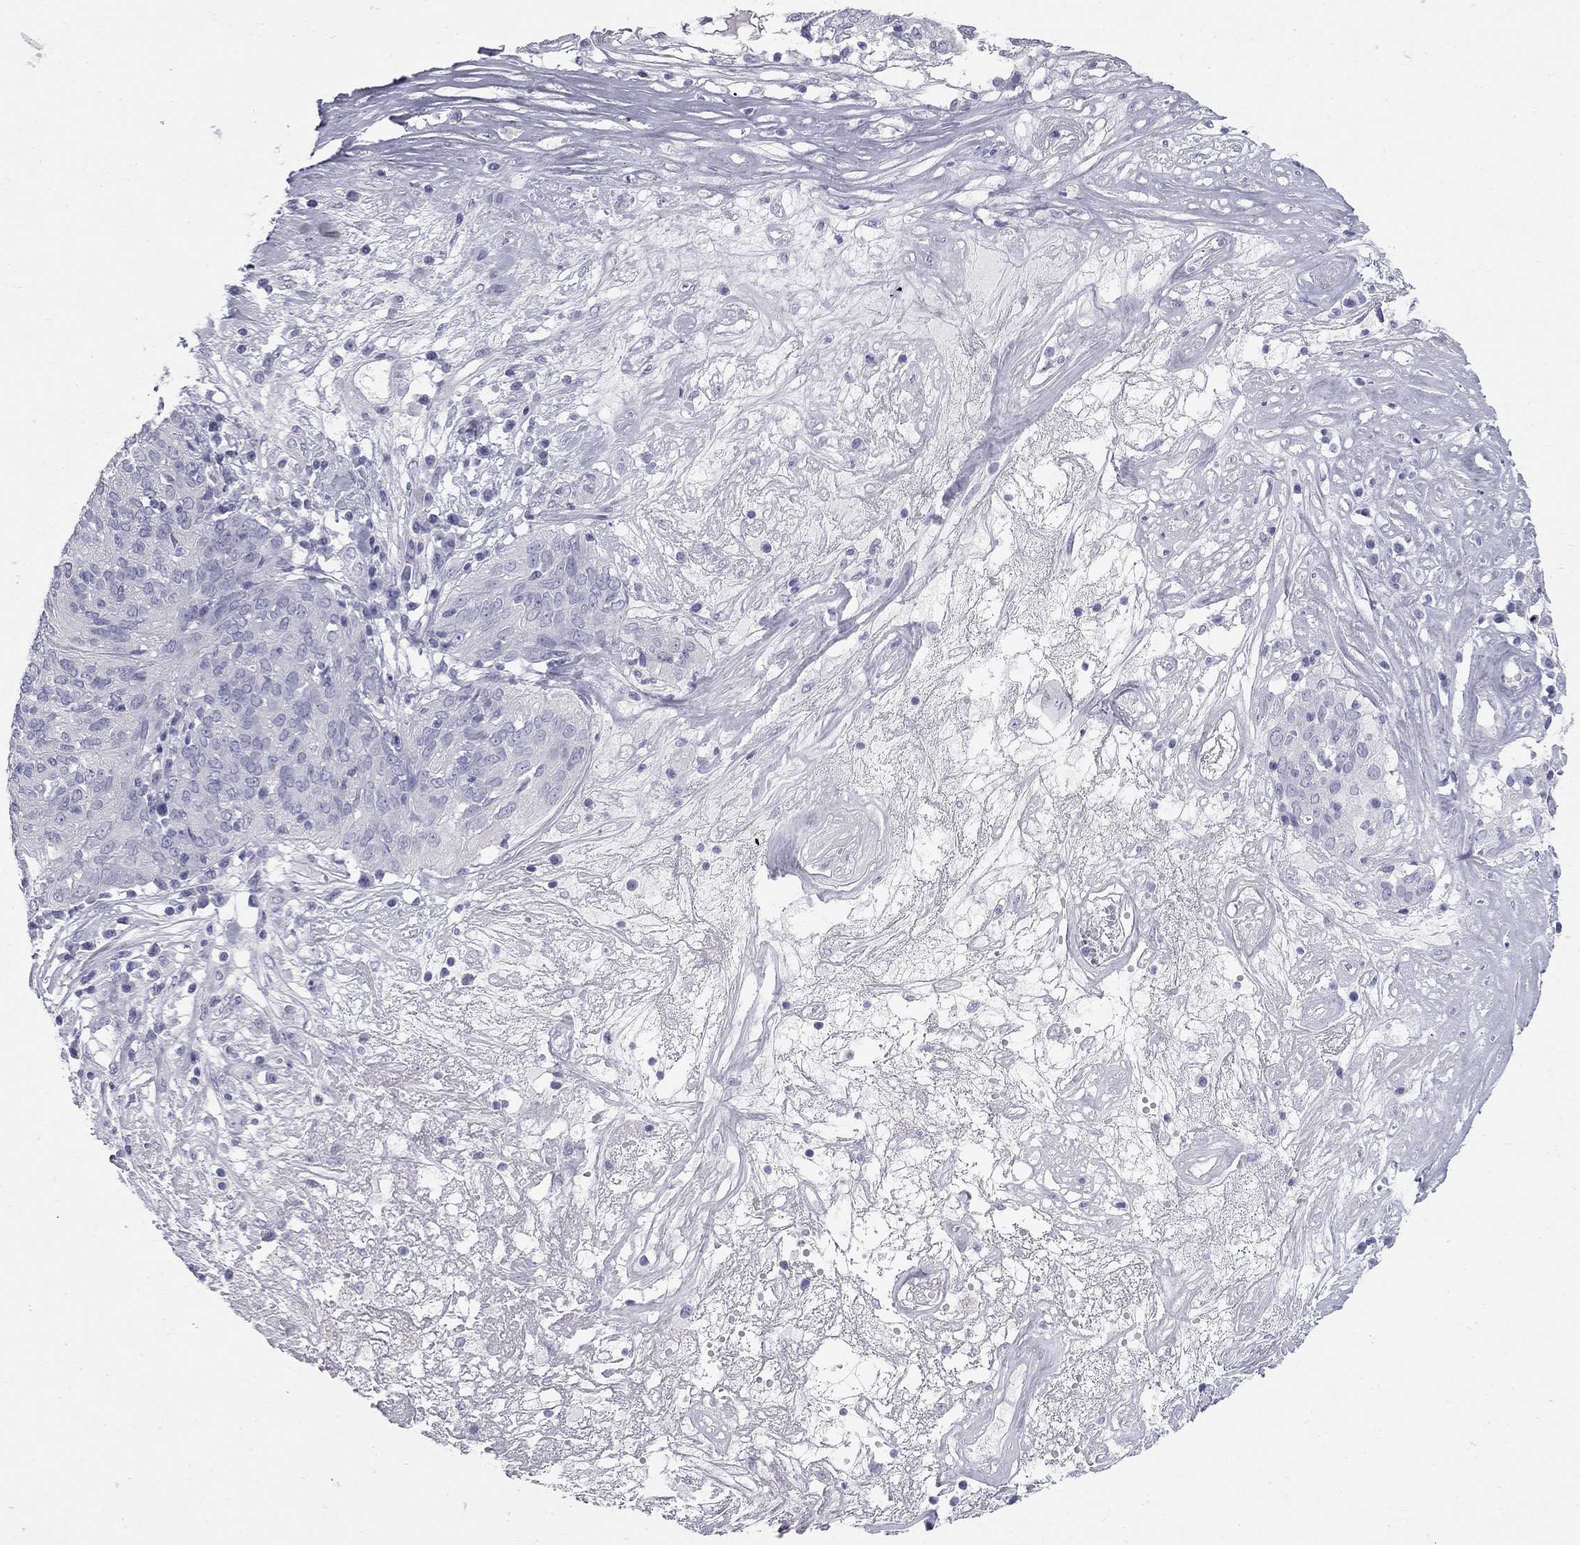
{"staining": {"intensity": "negative", "quantity": "none", "location": "none"}, "tissue": "ovarian cancer", "cell_type": "Tumor cells", "image_type": "cancer", "snomed": [{"axis": "morphology", "description": "Carcinoma, endometroid"}, {"axis": "topography", "description": "Ovary"}], "caption": "Immunohistochemical staining of endometroid carcinoma (ovarian) shows no significant expression in tumor cells.", "gene": "SULT2B1", "patient": {"sex": "female", "age": 50}}